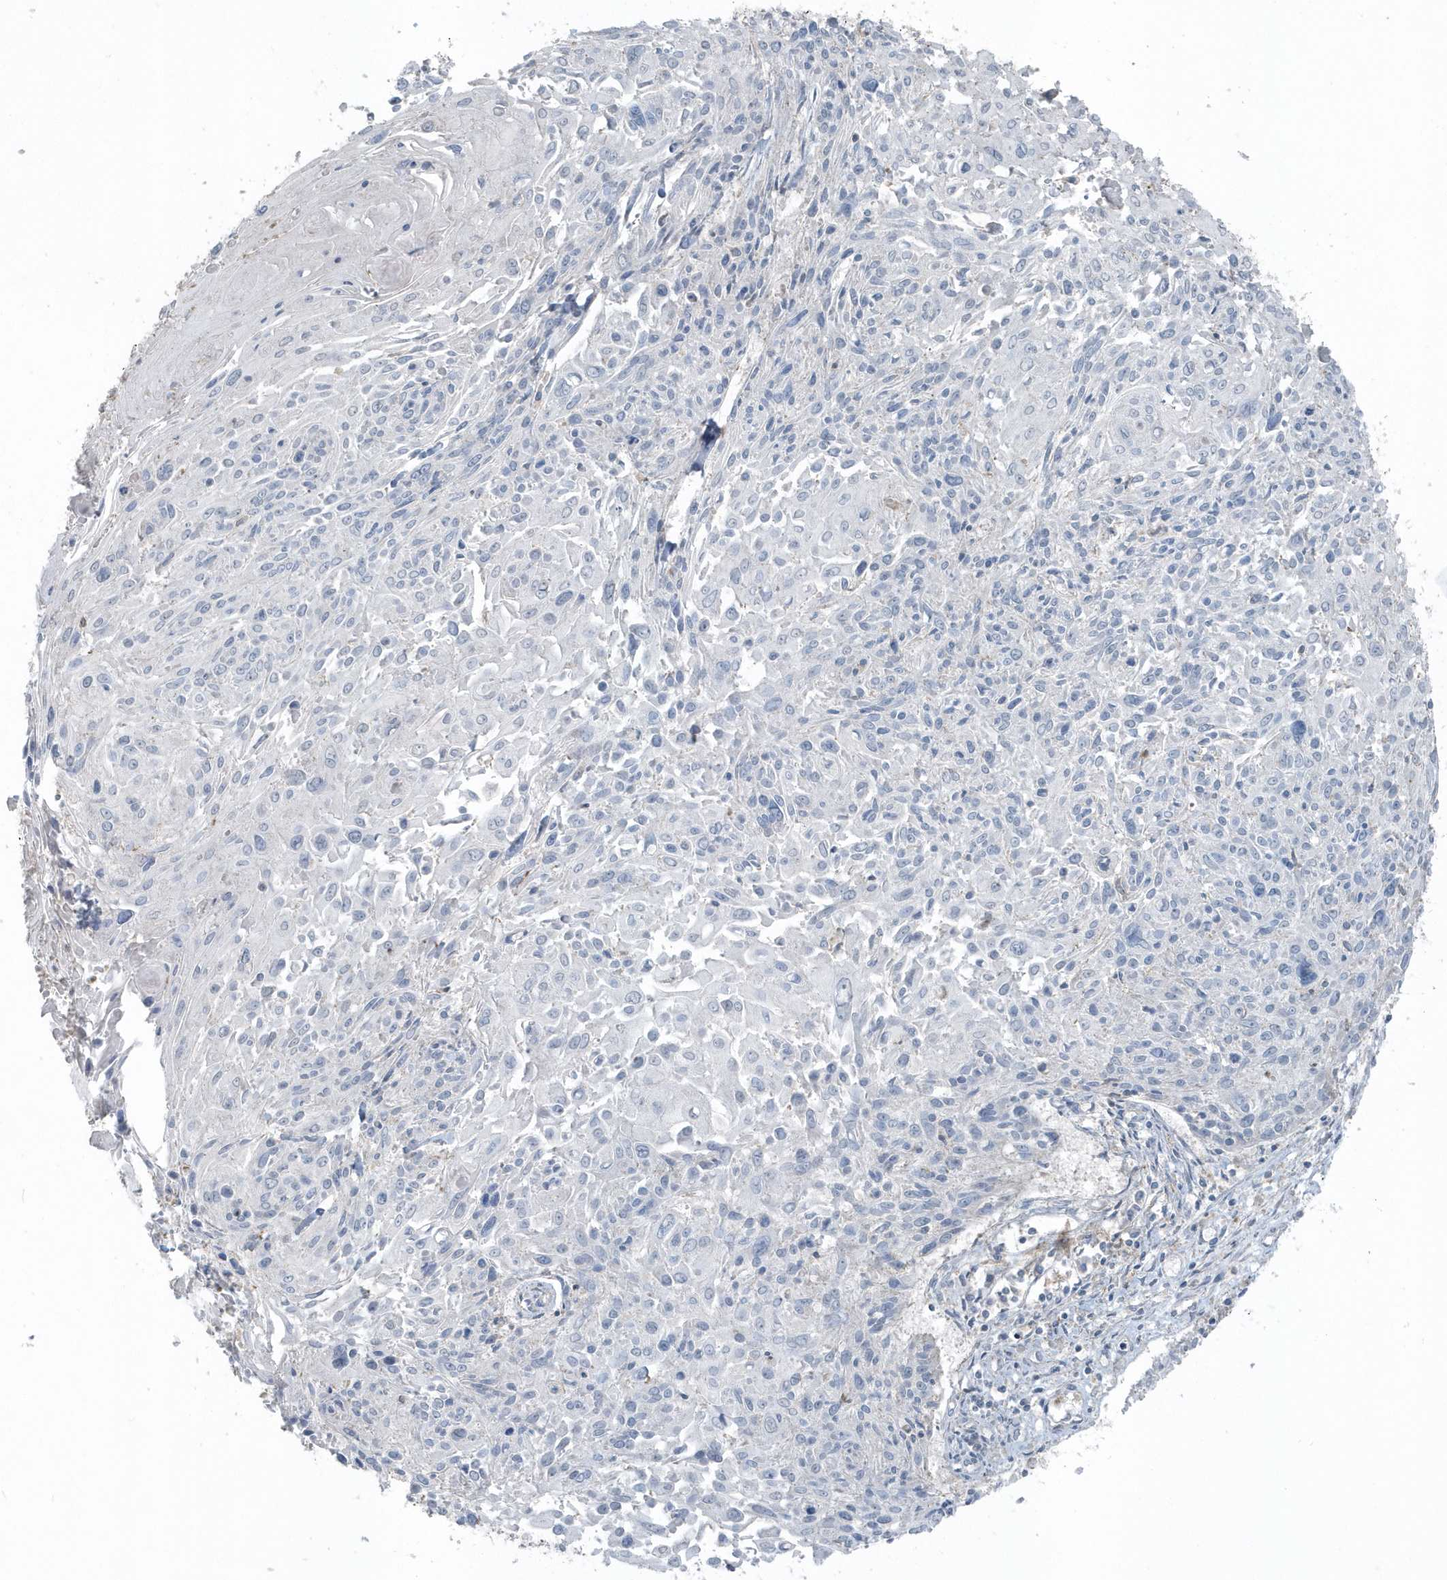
{"staining": {"intensity": "negative", "quantity": "none", "location": "none"}, "tissue": "cervical cancer", "cell_type": "Tumor cells", "image_type": "cancer", "snomed": [{"axis": "morphology", "description": "Squamous cell carcinoma, NOS"}, {"axis": "topography", "description": "Cervix"}], "caption": "Image shows no significant protein expression in tumor cells of squamous cell carcinoma (cervical).", "gene": "ACTC1", "patient": {"sex": "female", "age": 51}}